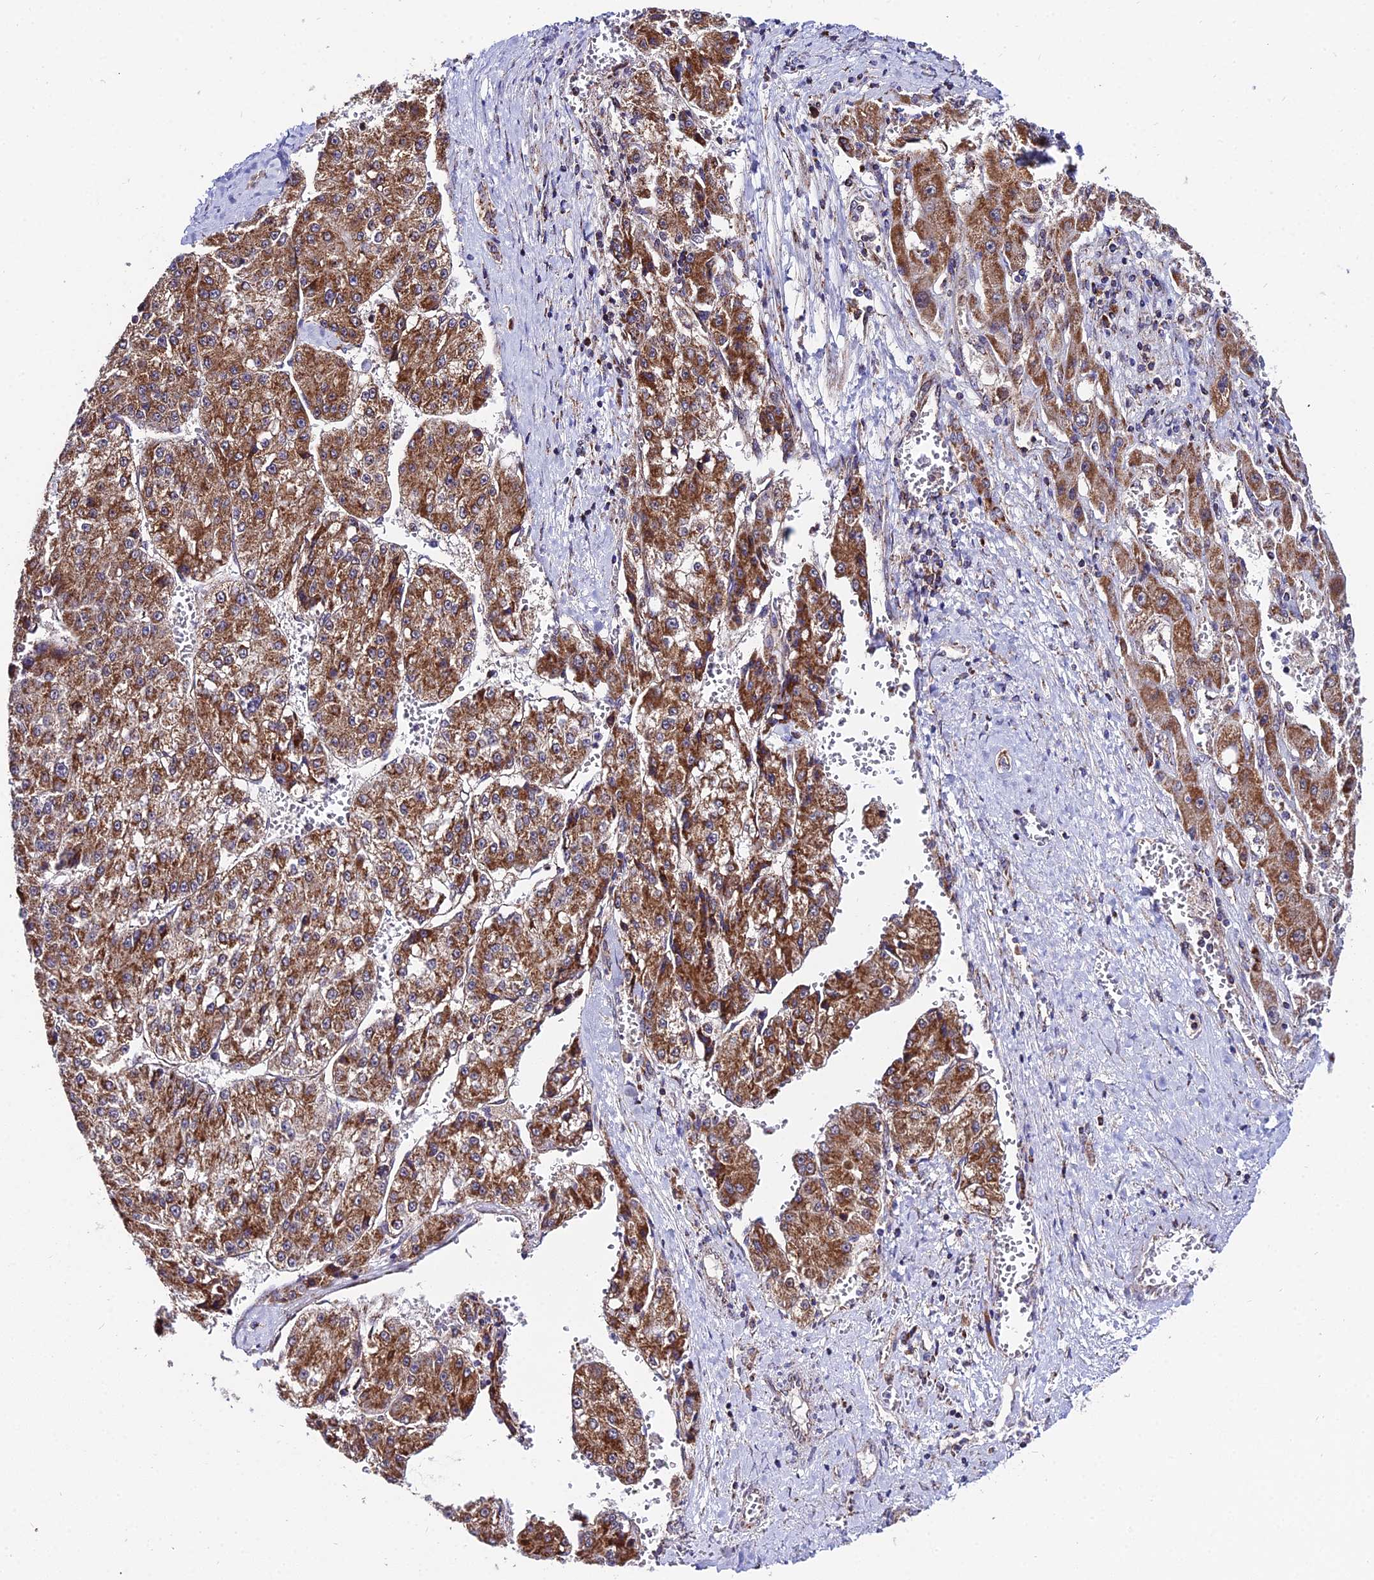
{"staining": {"intensity": "strong", "quantity": ">75%", "location": "cytoplasmic/membranous"}, "tissue": "liver cancer", "cell_type": "Tumor cells", "image_type": "cancer", "snomed": [{"axis": "morphology", "description": "Carcinoma, Hepatocellular, NOS"}, {"axis": "topography", "description": "Liver"}], "caption": "Immunohistochemical staining of liver hepatocellular carcinoma reveals high levels of strong cytoplasmic/membranous protein staining in approximately >75% of tumor cells. The staining is performed using DAB (3,3'-diaminobenzidine) brown chromogen to label protein expression. The nuclei are counter-stained blue using hematoxylin.", "gene": "PSMD2", "patient": {"sex": "female", "age": 73}}